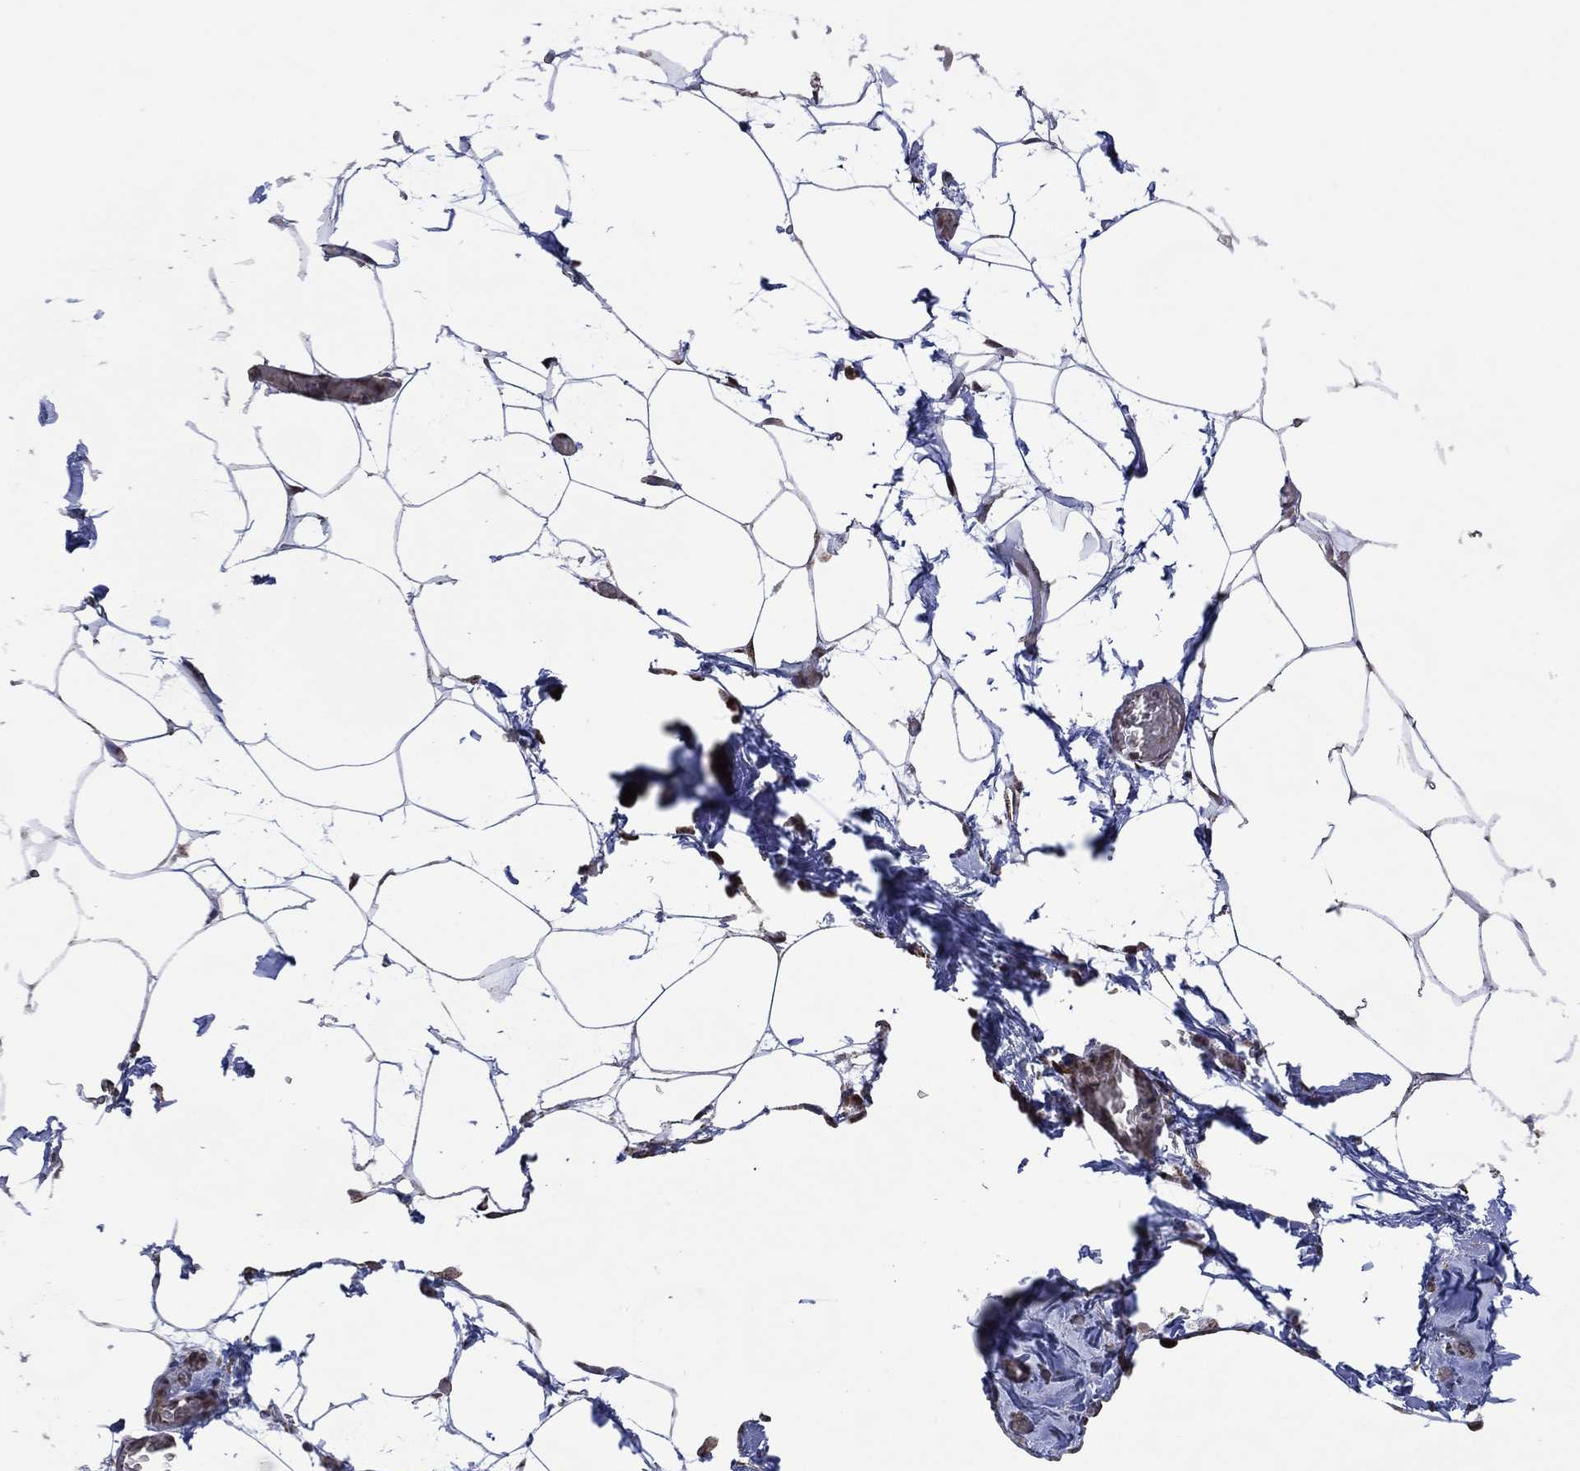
{"staining": {"intensity": "negative", "quantity": "none", "location": "none"}, "tissue": "adipose tissue", "cell_type": "Adipocytes", "image_type": "normal", "snomed": [{"axis": "morphology", "description": "Normal tissue, NOS"}, {"axis": "topography", "description": "Adipose tissue"}], "caption": "Adipocytes are negative for protein expression in benign human adipose tissue. Brightfield microscopy of immunohistochemistry (IHC) stained with DAB (3,3'-diaminobenzidine) (brown) and hematoxylin (blue), captured at high magnification.", "gene": "HTD2", "patient": {"sex": "male", "age": 57}}